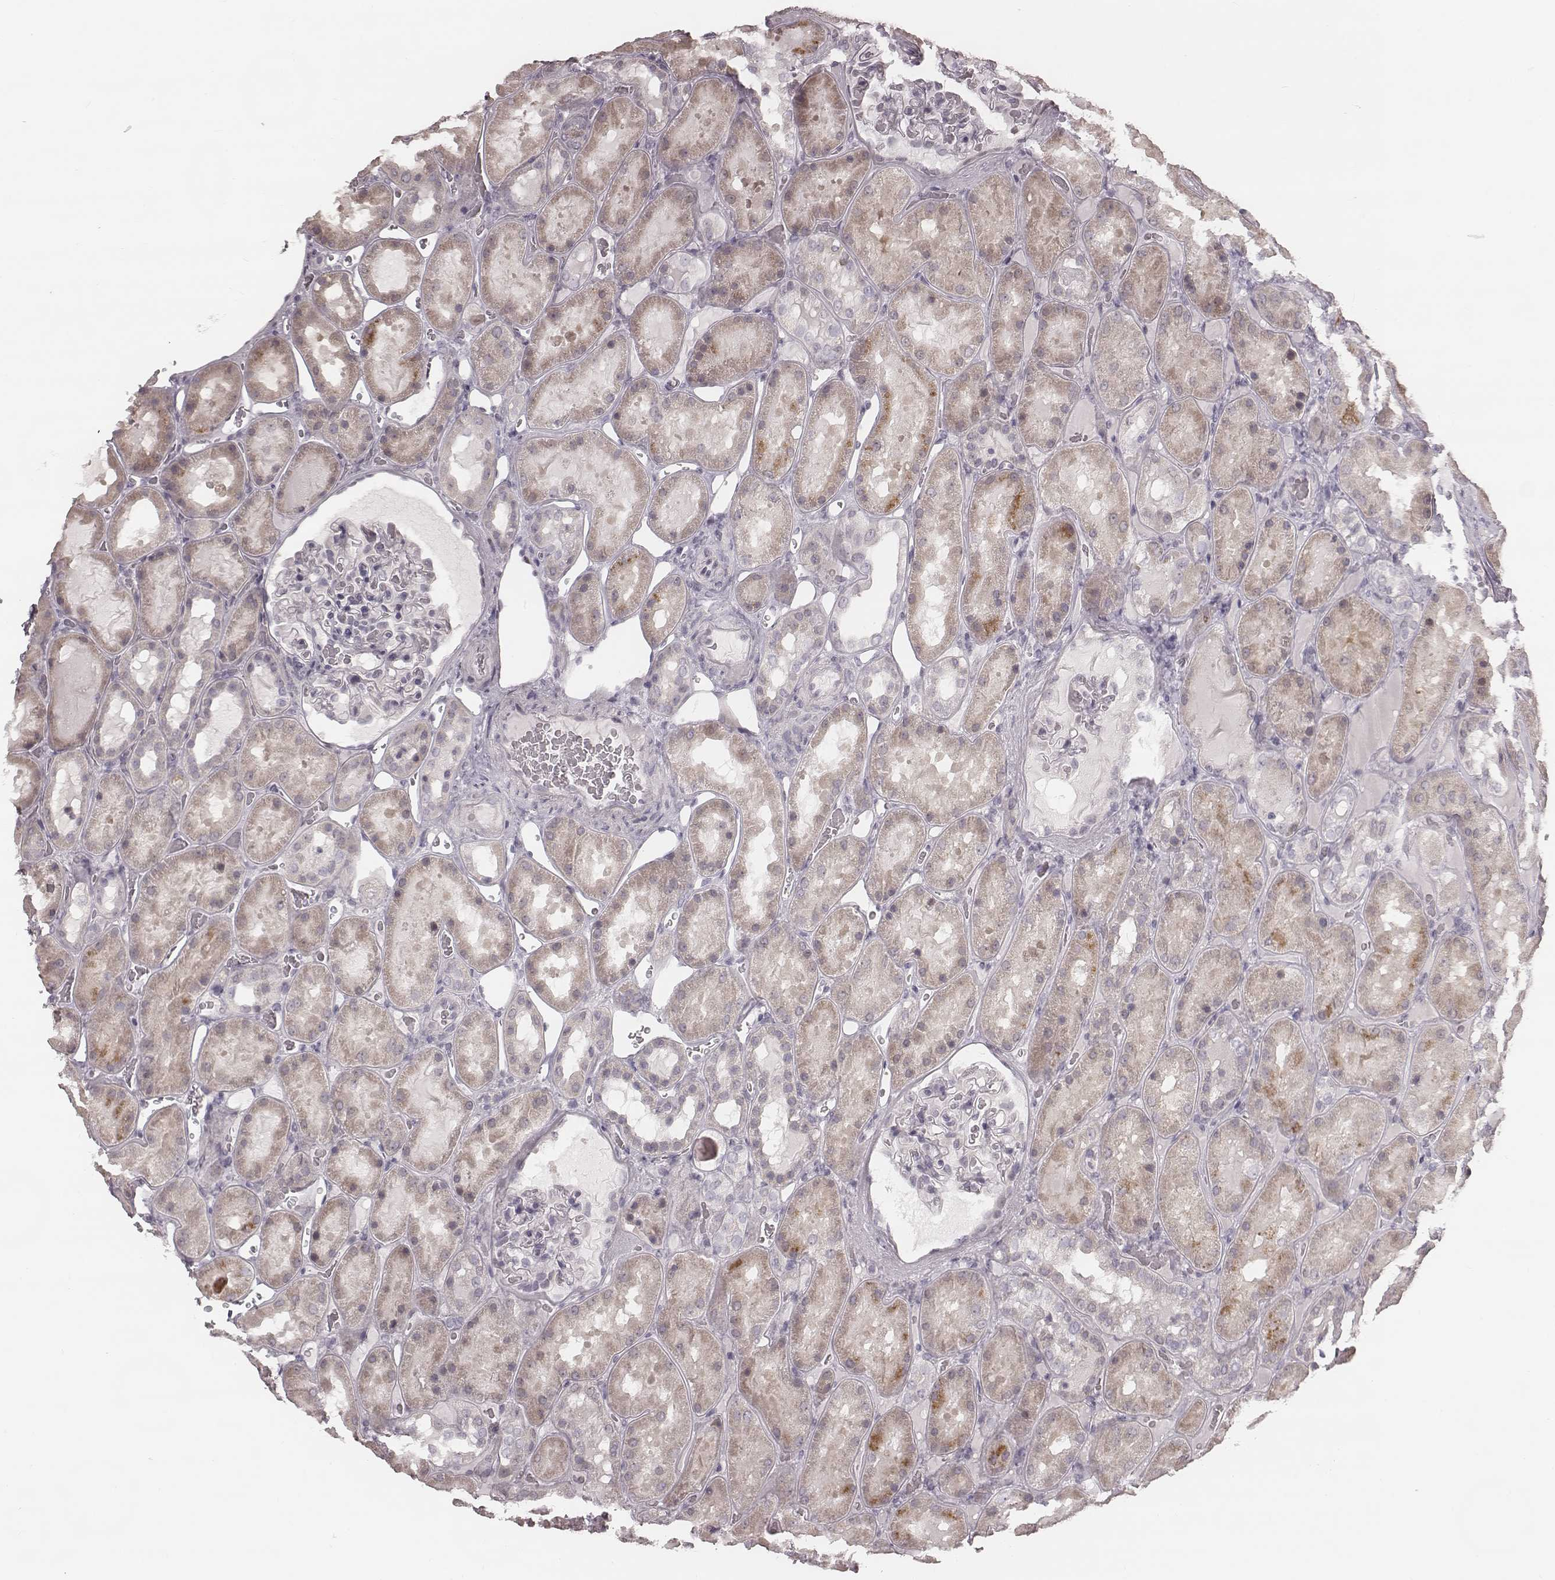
{"staining": {"intensity": "negative", "quantity": "none", "location": "none"}, "tissue": "kidney", "cell_type": "Cells in glomeruli", "image_type": "normal", "snomed": [{"axis": "morphology", "description": "Normal tissue, NOS"}, {"axis": "topography", "description": "Kidney"}], "caption": "There is no significant staining in cells in glomeruli of kidney. The staining is performed using DAB (3,3'-diaminobenzidine) brown chromogen with nuclei counter-stained in using hematoxylin.", "gene": "IQCG", "patient": {"sex": "male", "age": 73}}